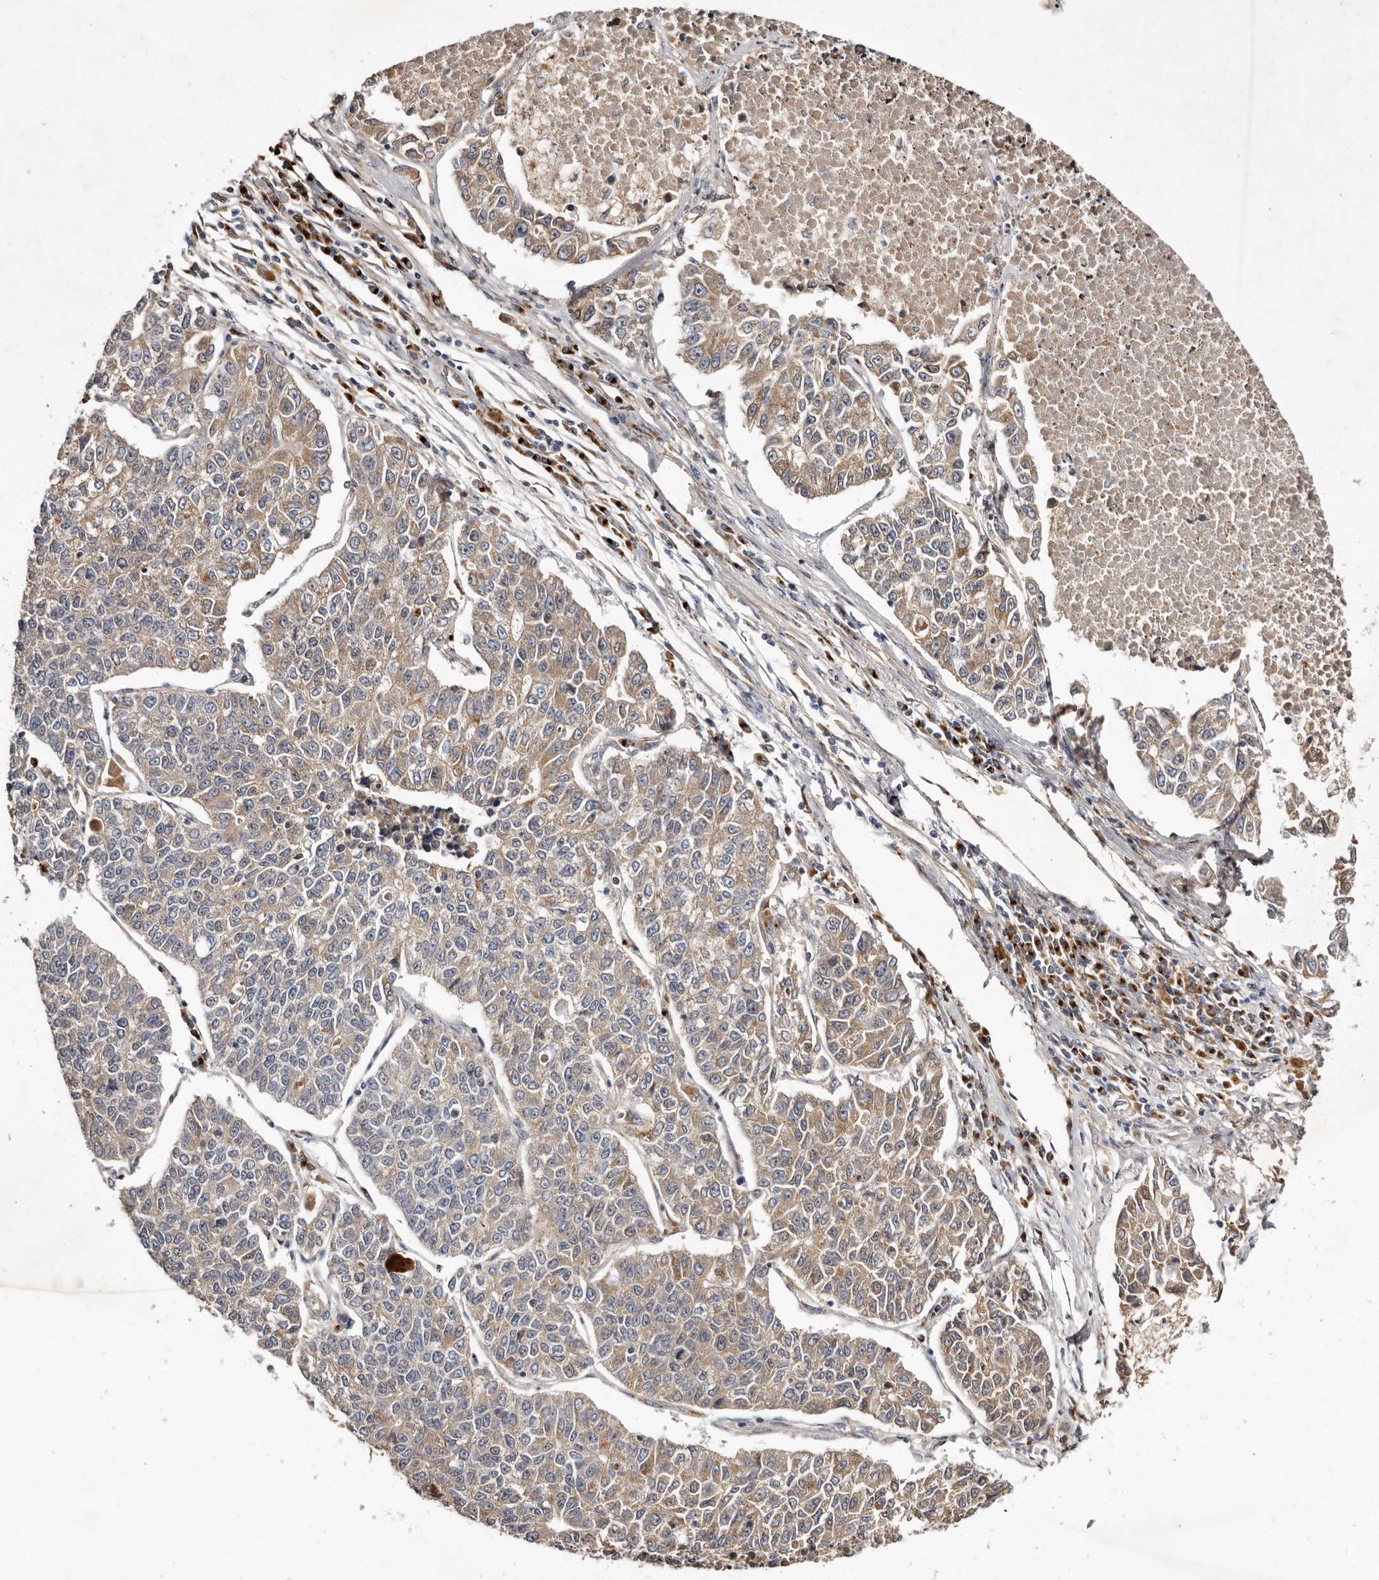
{"staining": {"intensity": "weak", "quantity": "25%-75%", "location": "cytoplasmic/membranous"}, "tissue": "lung cancer", "cell_type": "Tumor cells", "image_type": "cancer", "snomed": [{"axis": "morphology", "description": "Adenocarcinoma, NOS"}, {"axis": "topography", "description": "Lung"}], "caption": "A low amount of weak cytoplasmic/membranous expression is appreciated in about 25%-75% of tumor cells in adenocarcinoma (lung) tissue.", "gene": "DACT2", "patient": {"sex": "male", "age": 49}}